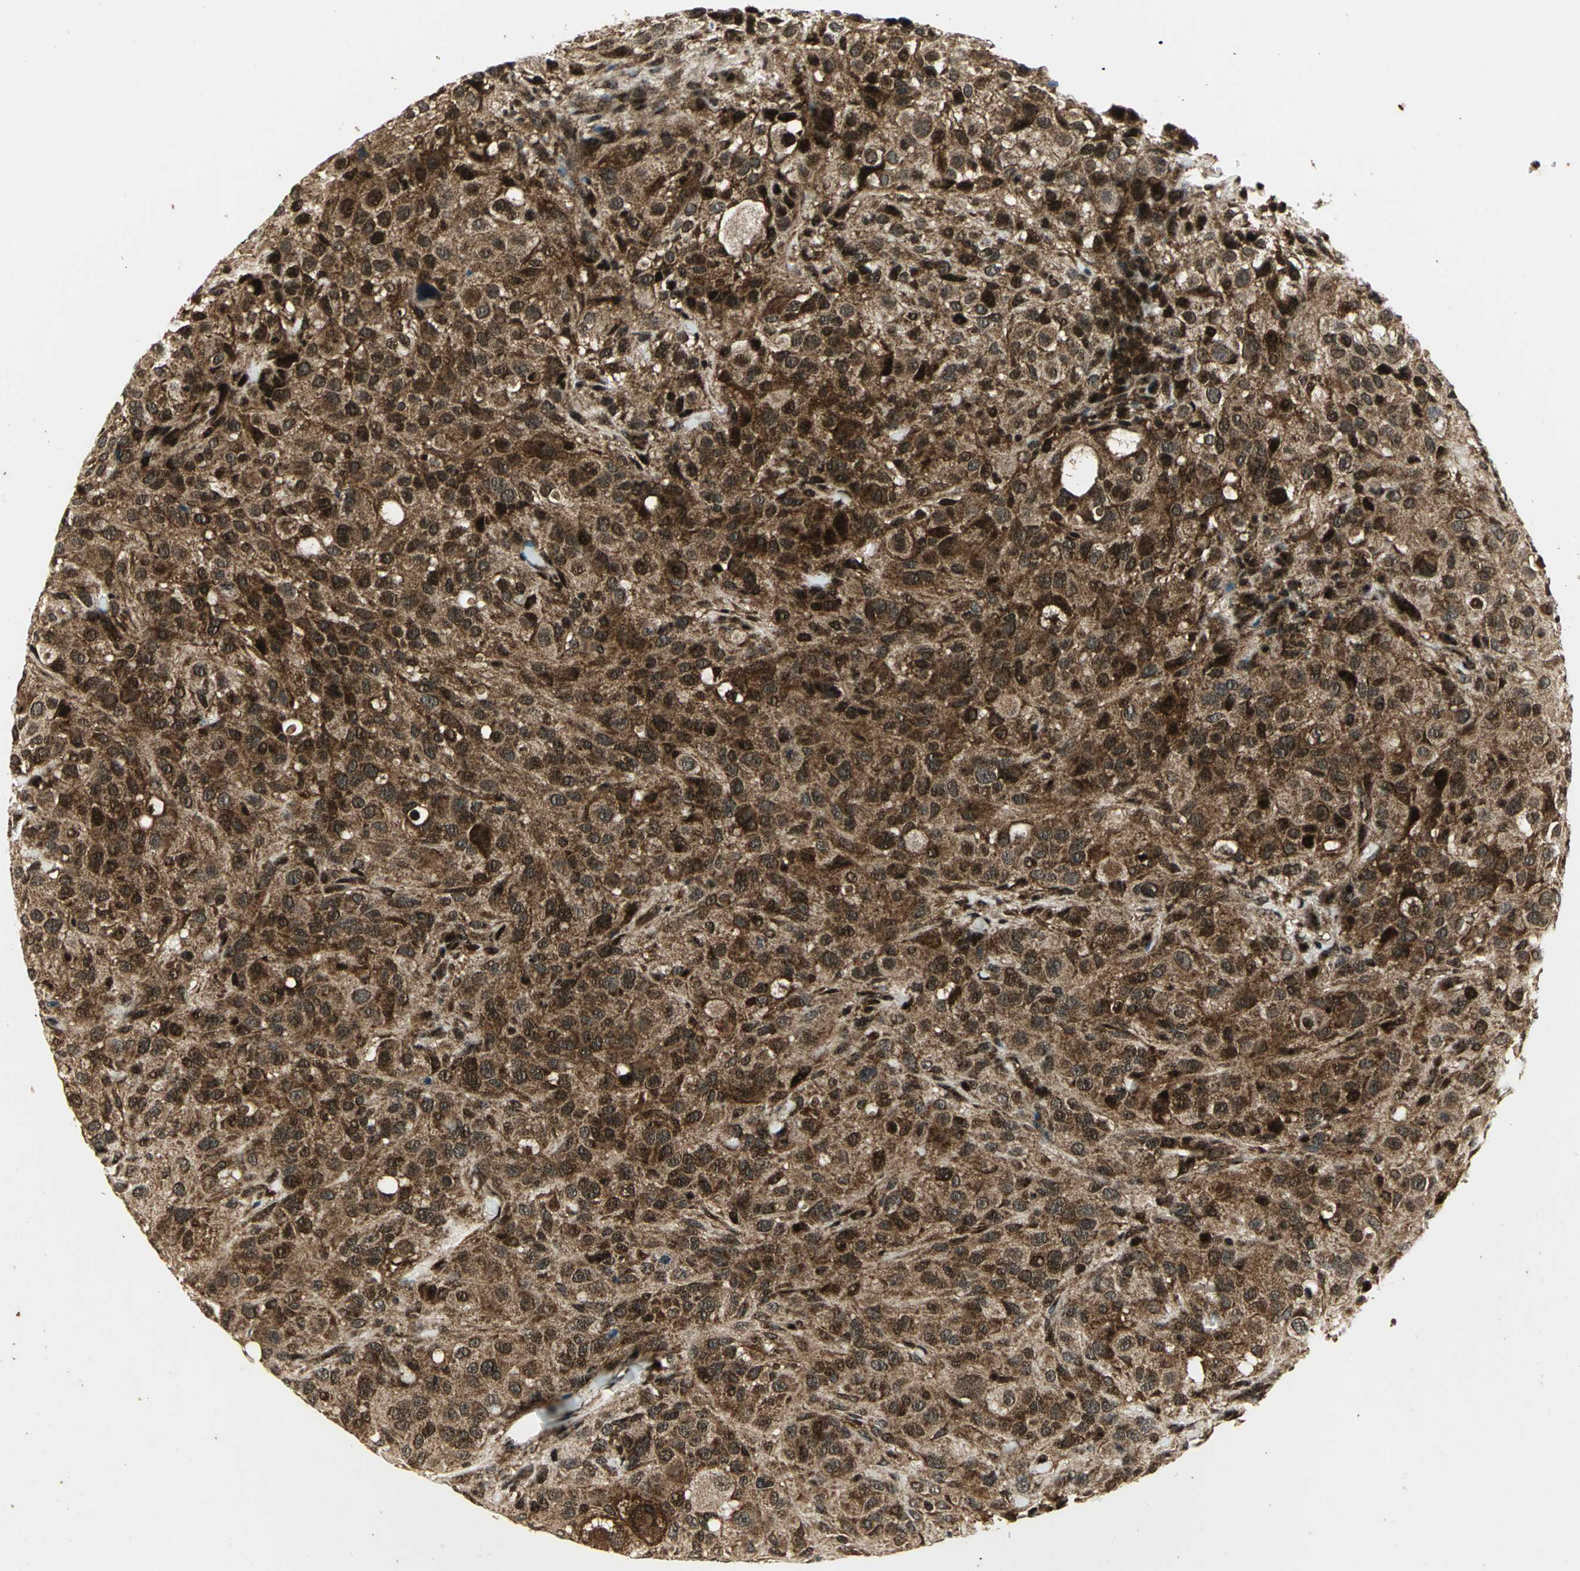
{"staining": {"intensity": "strong", "quantity": ">75%", "location": "cytoplasmic/membranous,nuclear"}, "tissue": "melanoma", "cell_type": "Tumor cells", "image_type": "cancer", "snomed": [{"axis": "morphology", "description": "Necrosis, NOS"}, {"axis": "morphology", "description": "Malignant melanoma, NOS"}, {"axis": "topography", "description": "Skin"}], "caption": "Melanoma was stained to show a protein in brown. There is high levels of strong cytoplasmic/membranous and nuclear expression in approximately >75% of tumor cells.", "gene": "COPS5", "patient": {"sex": "female", "age": 87}}